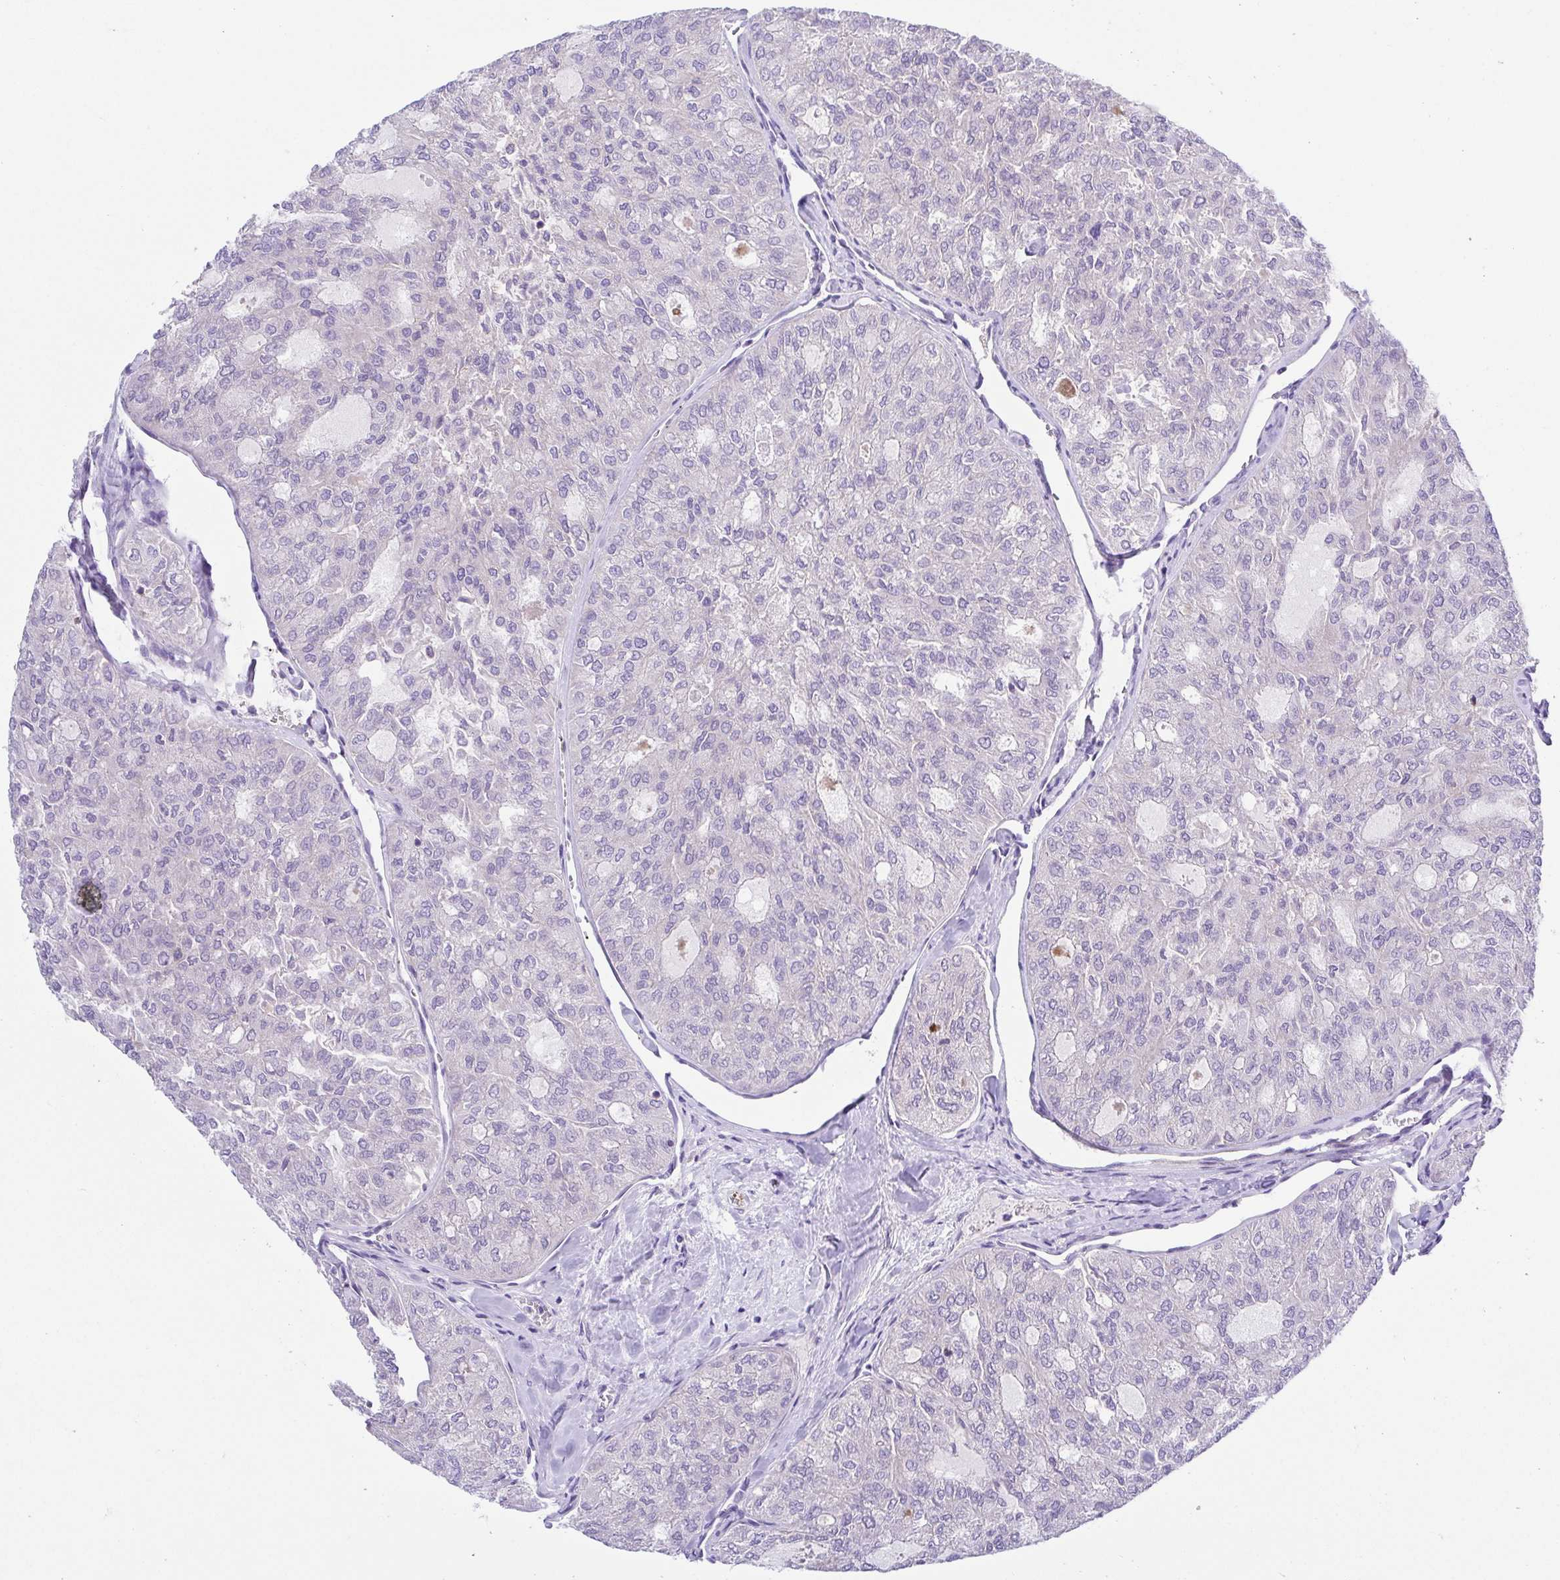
{"staining": {"intensity": "negative", "quantity": "none", "location": "none"}, "tissue": "thyroid cancer", "cell_type": "Tumor cells", "image_type": "cancer", "snomed": [{"axis": "morphology", "description": "Follicular adenoma carcinoma, NOS"}, {"axis": "topography", "description": "Thyroid gland"}], "caption": "Histopathology image shows no significant protein expression in tumor cells of thyroid cancer (follicular adenoma carcinoma).", "gene": "PRR14L", "patient": {"sex": "male", "age": 75}}